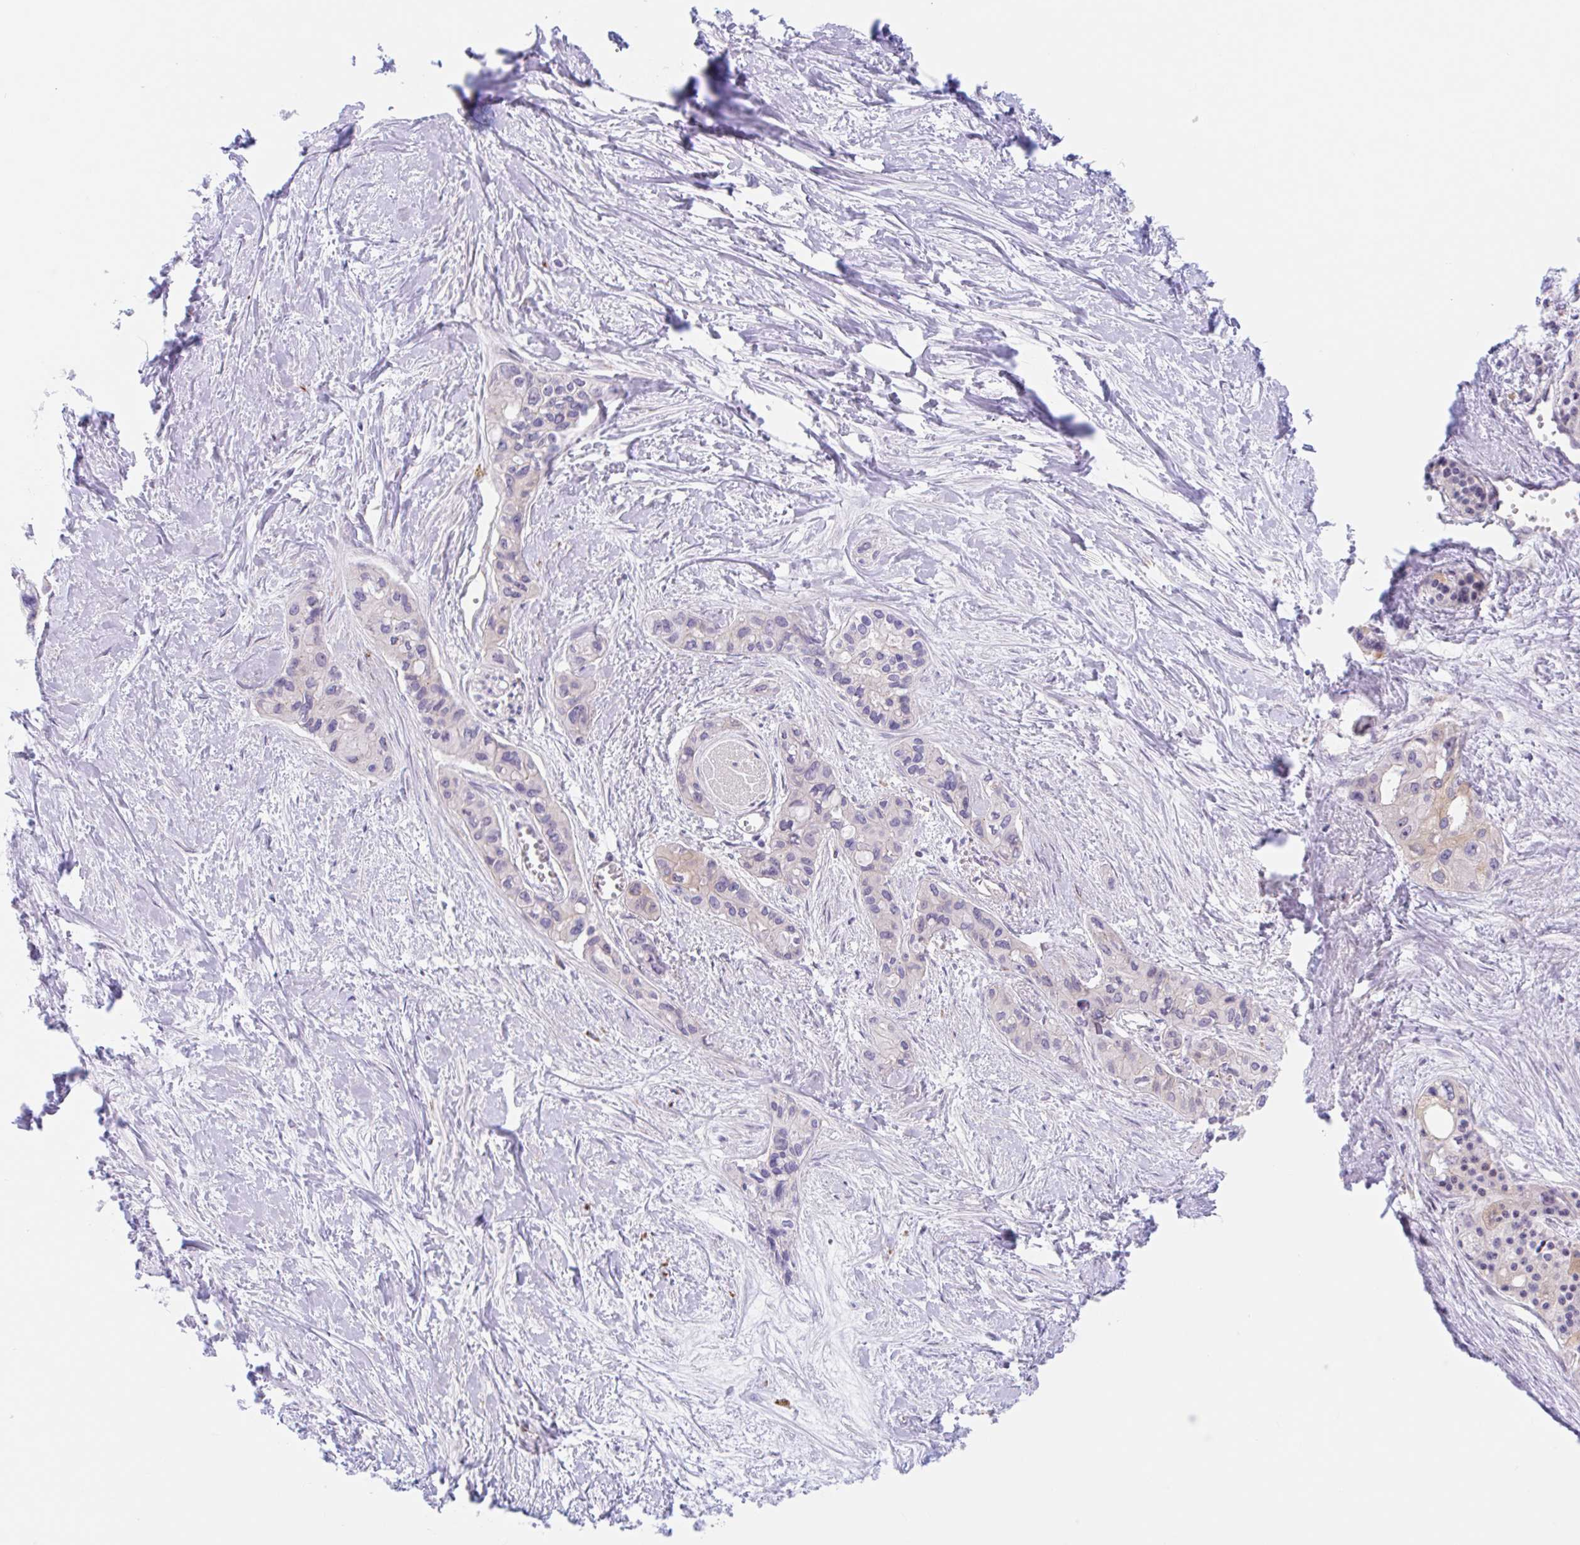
{"staining": {"intensity": "negative", "quantity": "none", "location": "none"}, "tissue": "pancreatic cancer", "cell_type": "Tumor cells", "image_type": "cancer", "snomed": [{"axis": "morphology", "description": "Adenocarcinoma, NOS"}, {"axis": "topography", "description": "Pancreas"}], "caption": "The photomicrograph exhibits no significant expression in tumor cells of adenocarcinoma (pancreatic).", "gene": "TMEM86A", "patient": {"sex": "female", "age": 50}}